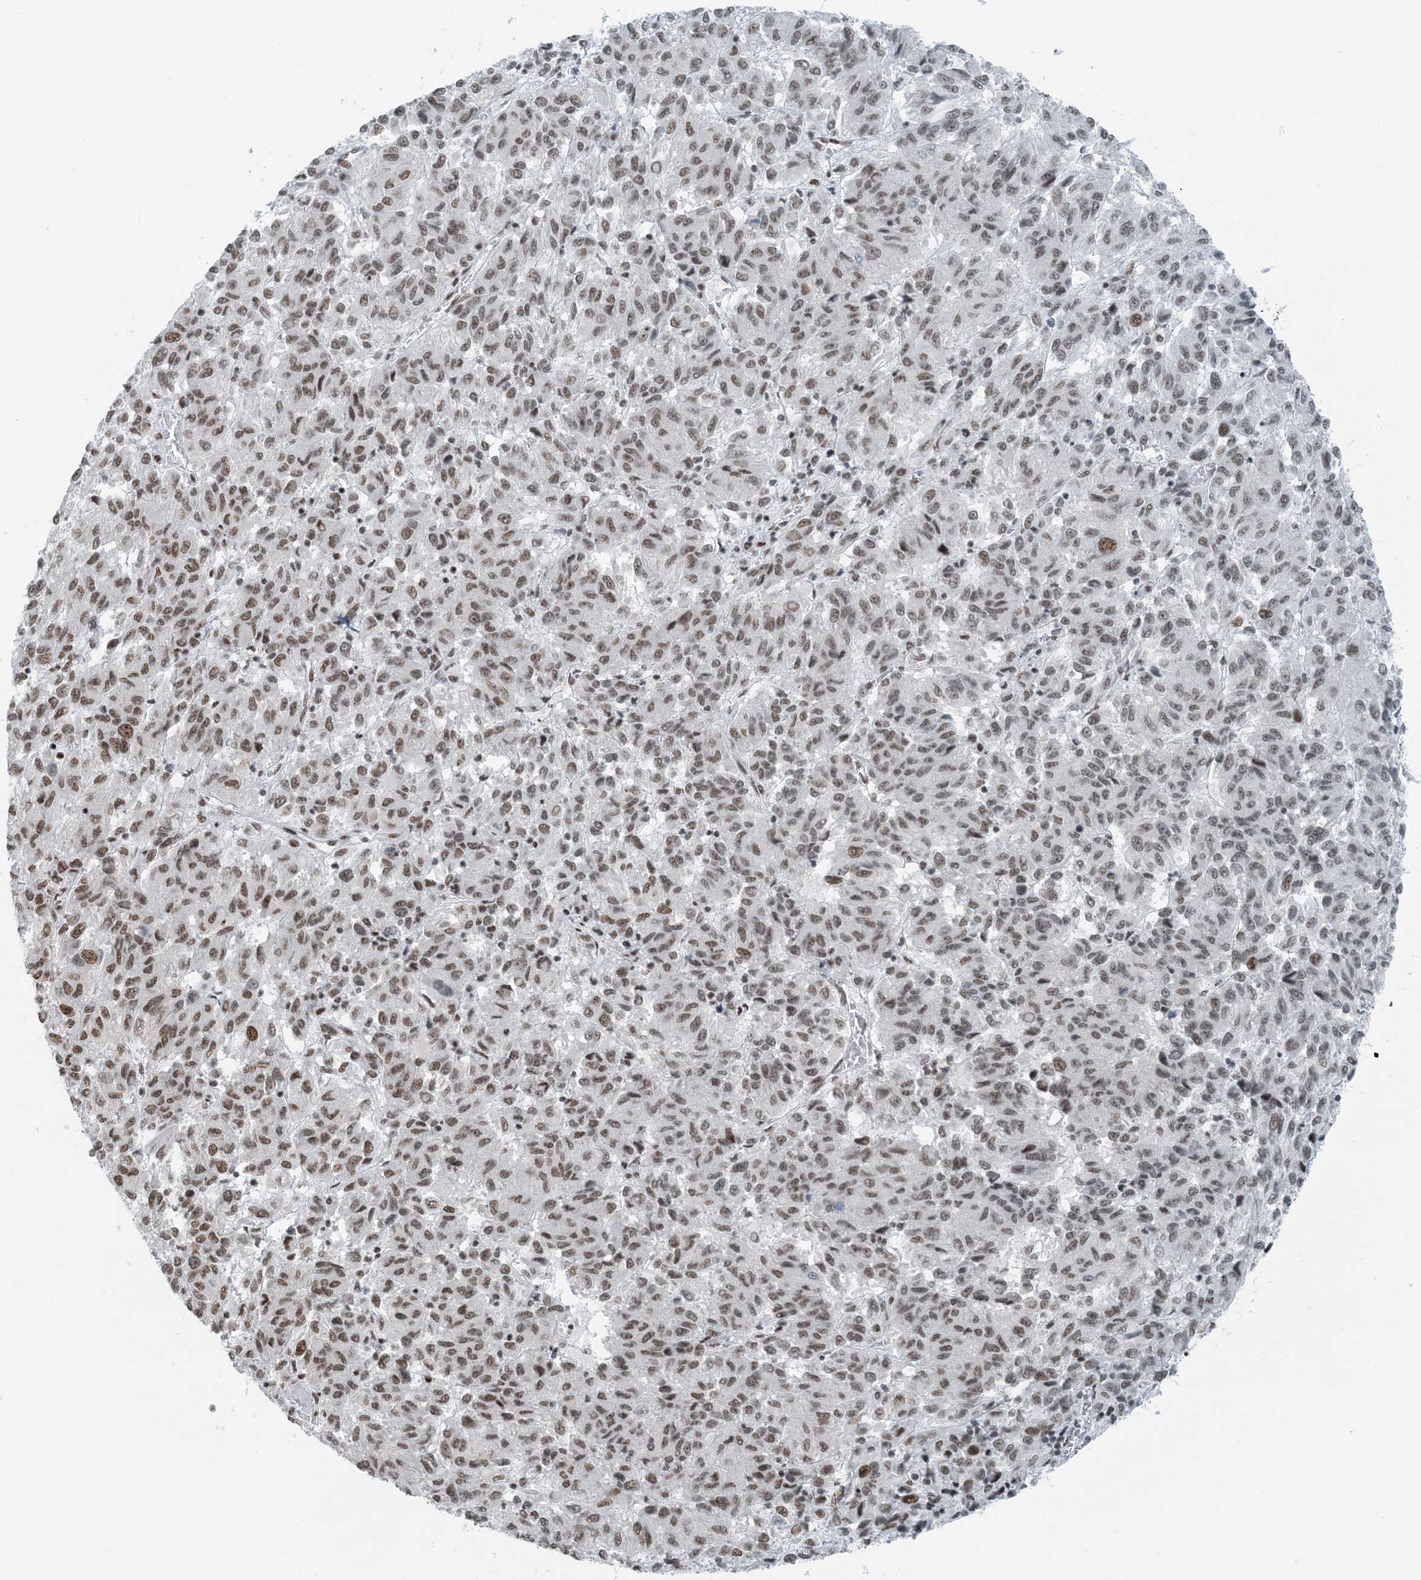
{"staining": {"intensity": "moderate", "quantity": ">75%", "location": "nuclear"}, "tissue": "melanoma", "cell_type": "Tumor cells", "image_type": "cancer", "snomed": [{"axis": "morphology", "description": "Malignant melanoma, Metastatic site"}, {"axis": "topography", "description": "Lung"}], "caption": "Immunohistochemical staining of human malignant melanoma (metastatic site) displays medium levels of moderate nuclear expression in about >75% of tumor cells.", "gene": "ZNF500", "patient": {"sex": "male", "age": 64}}